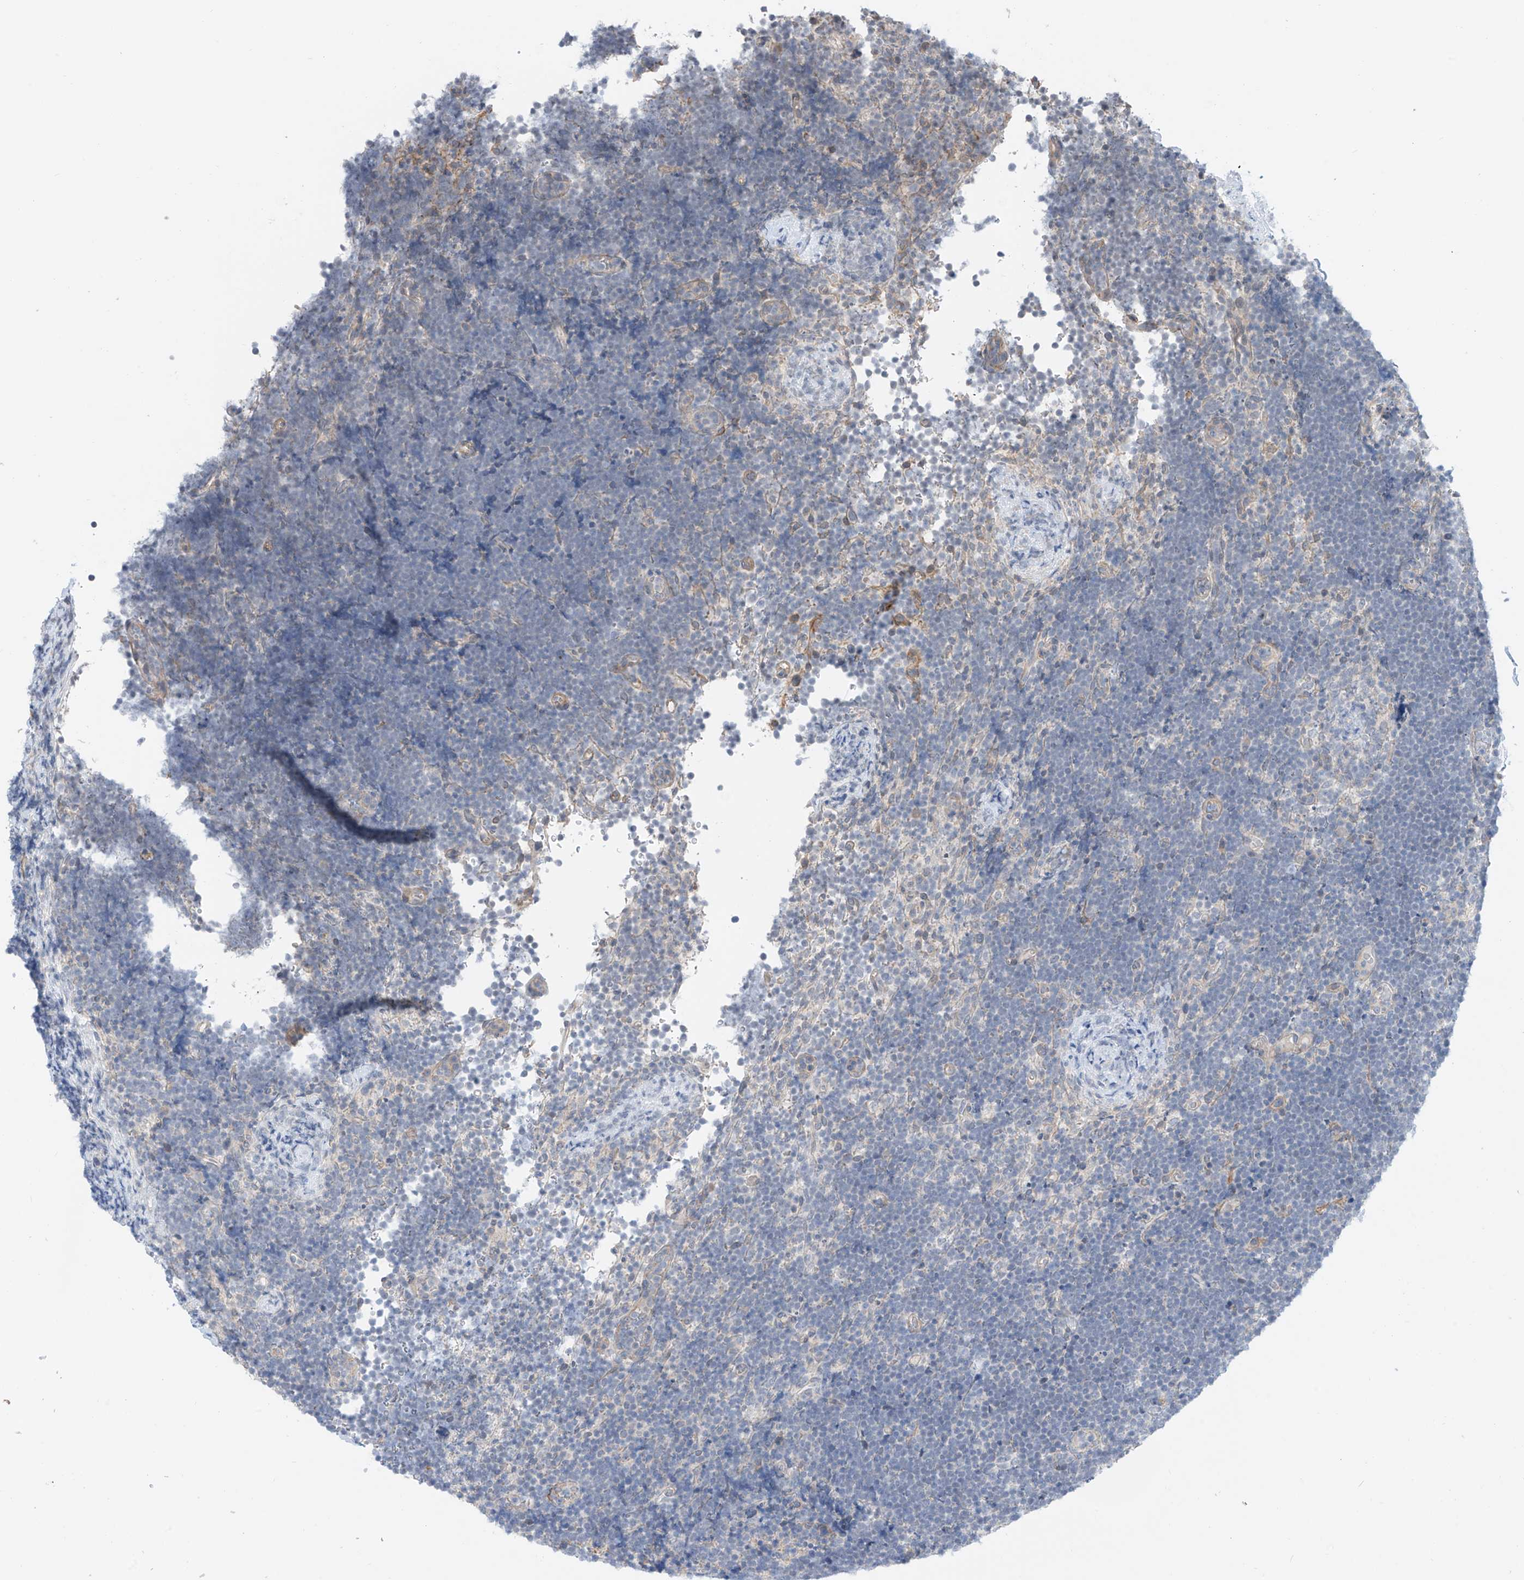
{"staining": {"intensity": "negative", "quantity": "none", "location": "none"}, "tissue": "lymphoma", "cell_type": "Tumor cells", "image_type": "cancer", "snomed": [{"axis": "morphology", "description": "Malignant lymphoma, non-Hodgkin's type, High grade"}, {"axis": "topography", "description": "Lymph node"}], "caption": "Immunohistochemistry of human lymphoma shows no staining in tumor cells.", "gene": "ABLIM2", "patient": {"sex": "male", "age": 13}}